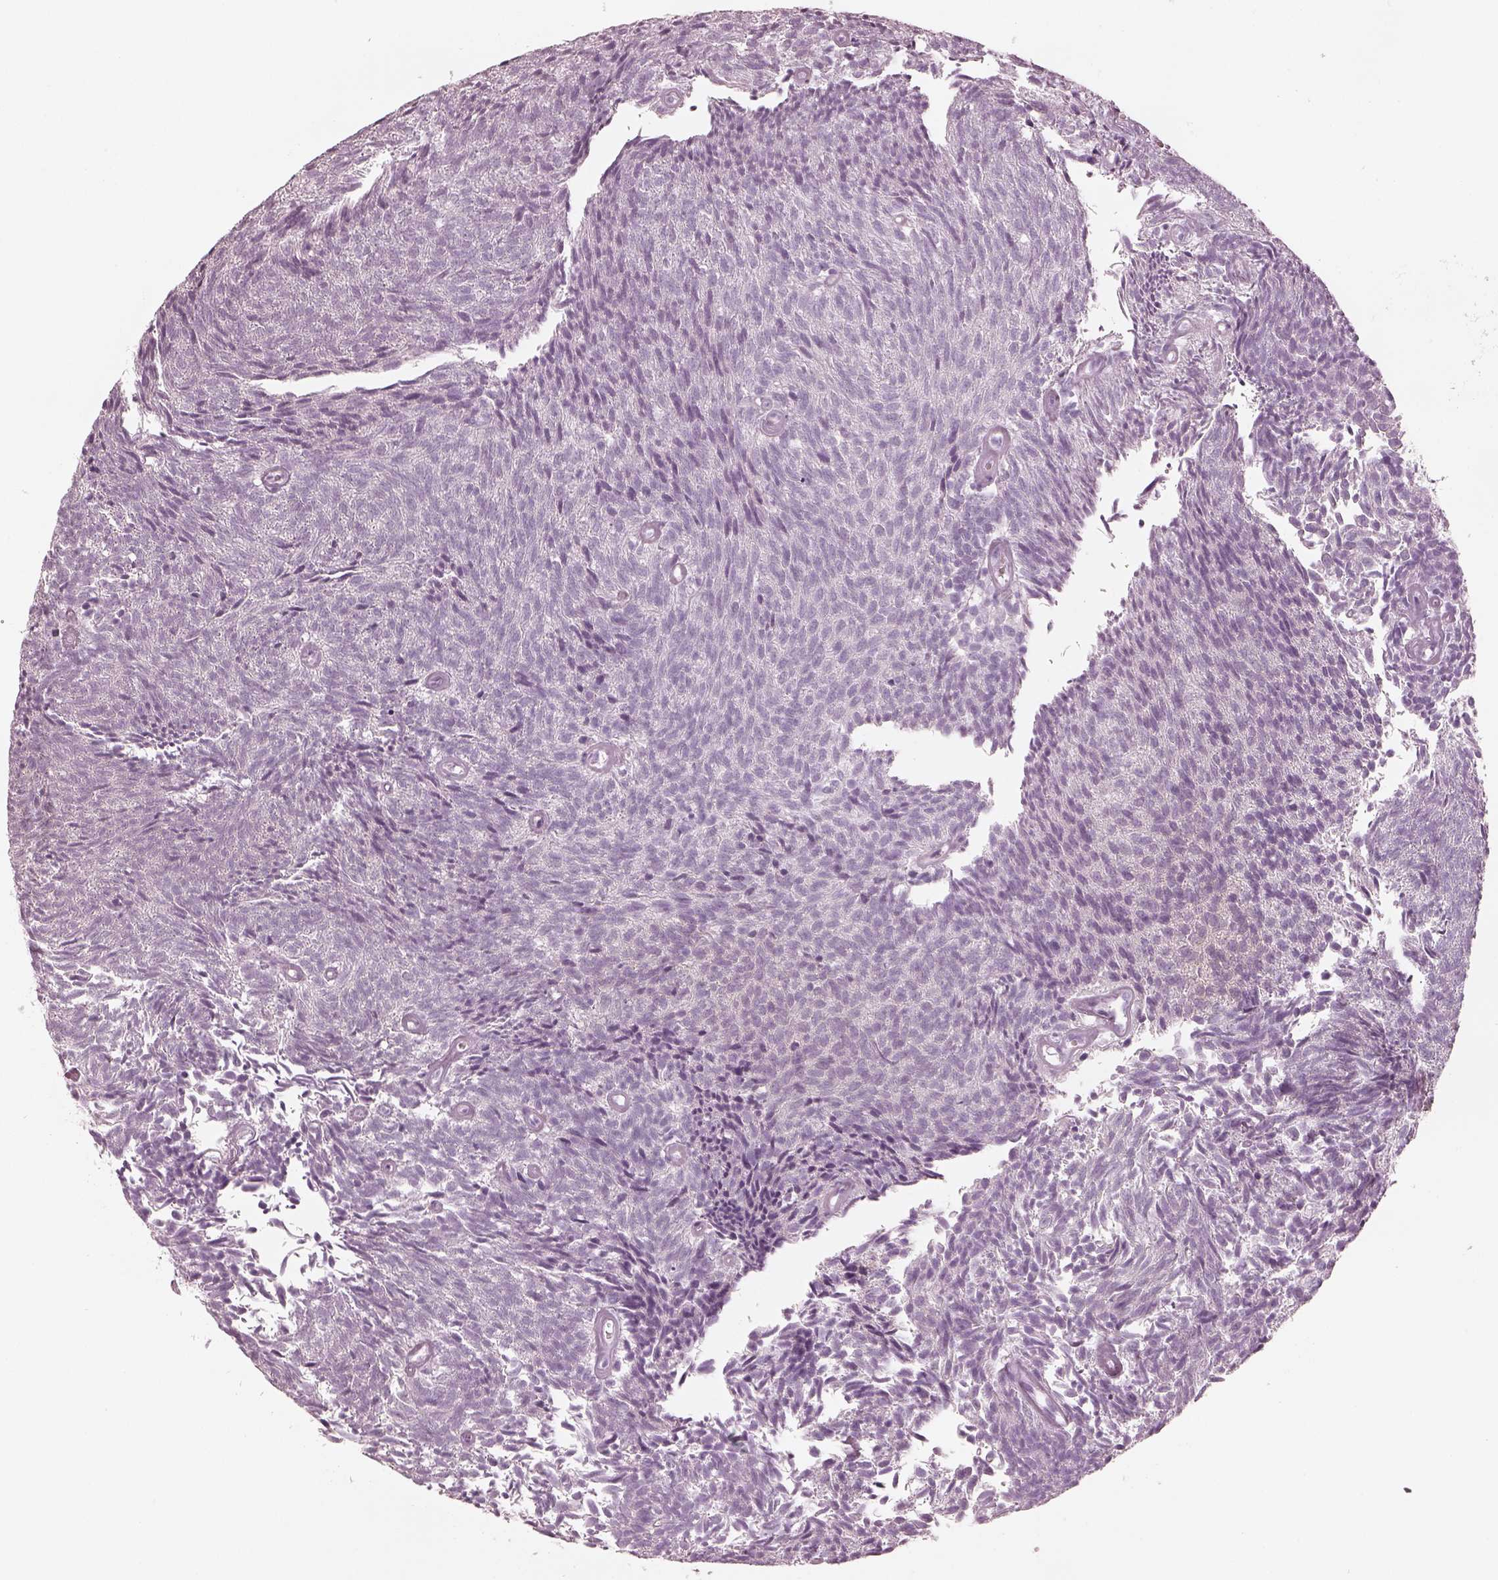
{"staining": {"intensity": "negative", "quantity": "none", "location": "none"}, "tissue": "urothelial cancer", "cell_type": "Tumor cells", "image_type": "cancer", "snomed": [{"axis": "morphology", "description": "Urothelial carcinoma, Low grade"}, {"axis": "topography", "description": "Urinary bladder"}], "caption": "IHC of human low-grade urothelial carcinoma displays no positivity in tumor cells.", "gene": "CSH1", "patient": {"sex": "male", "age": 77}}